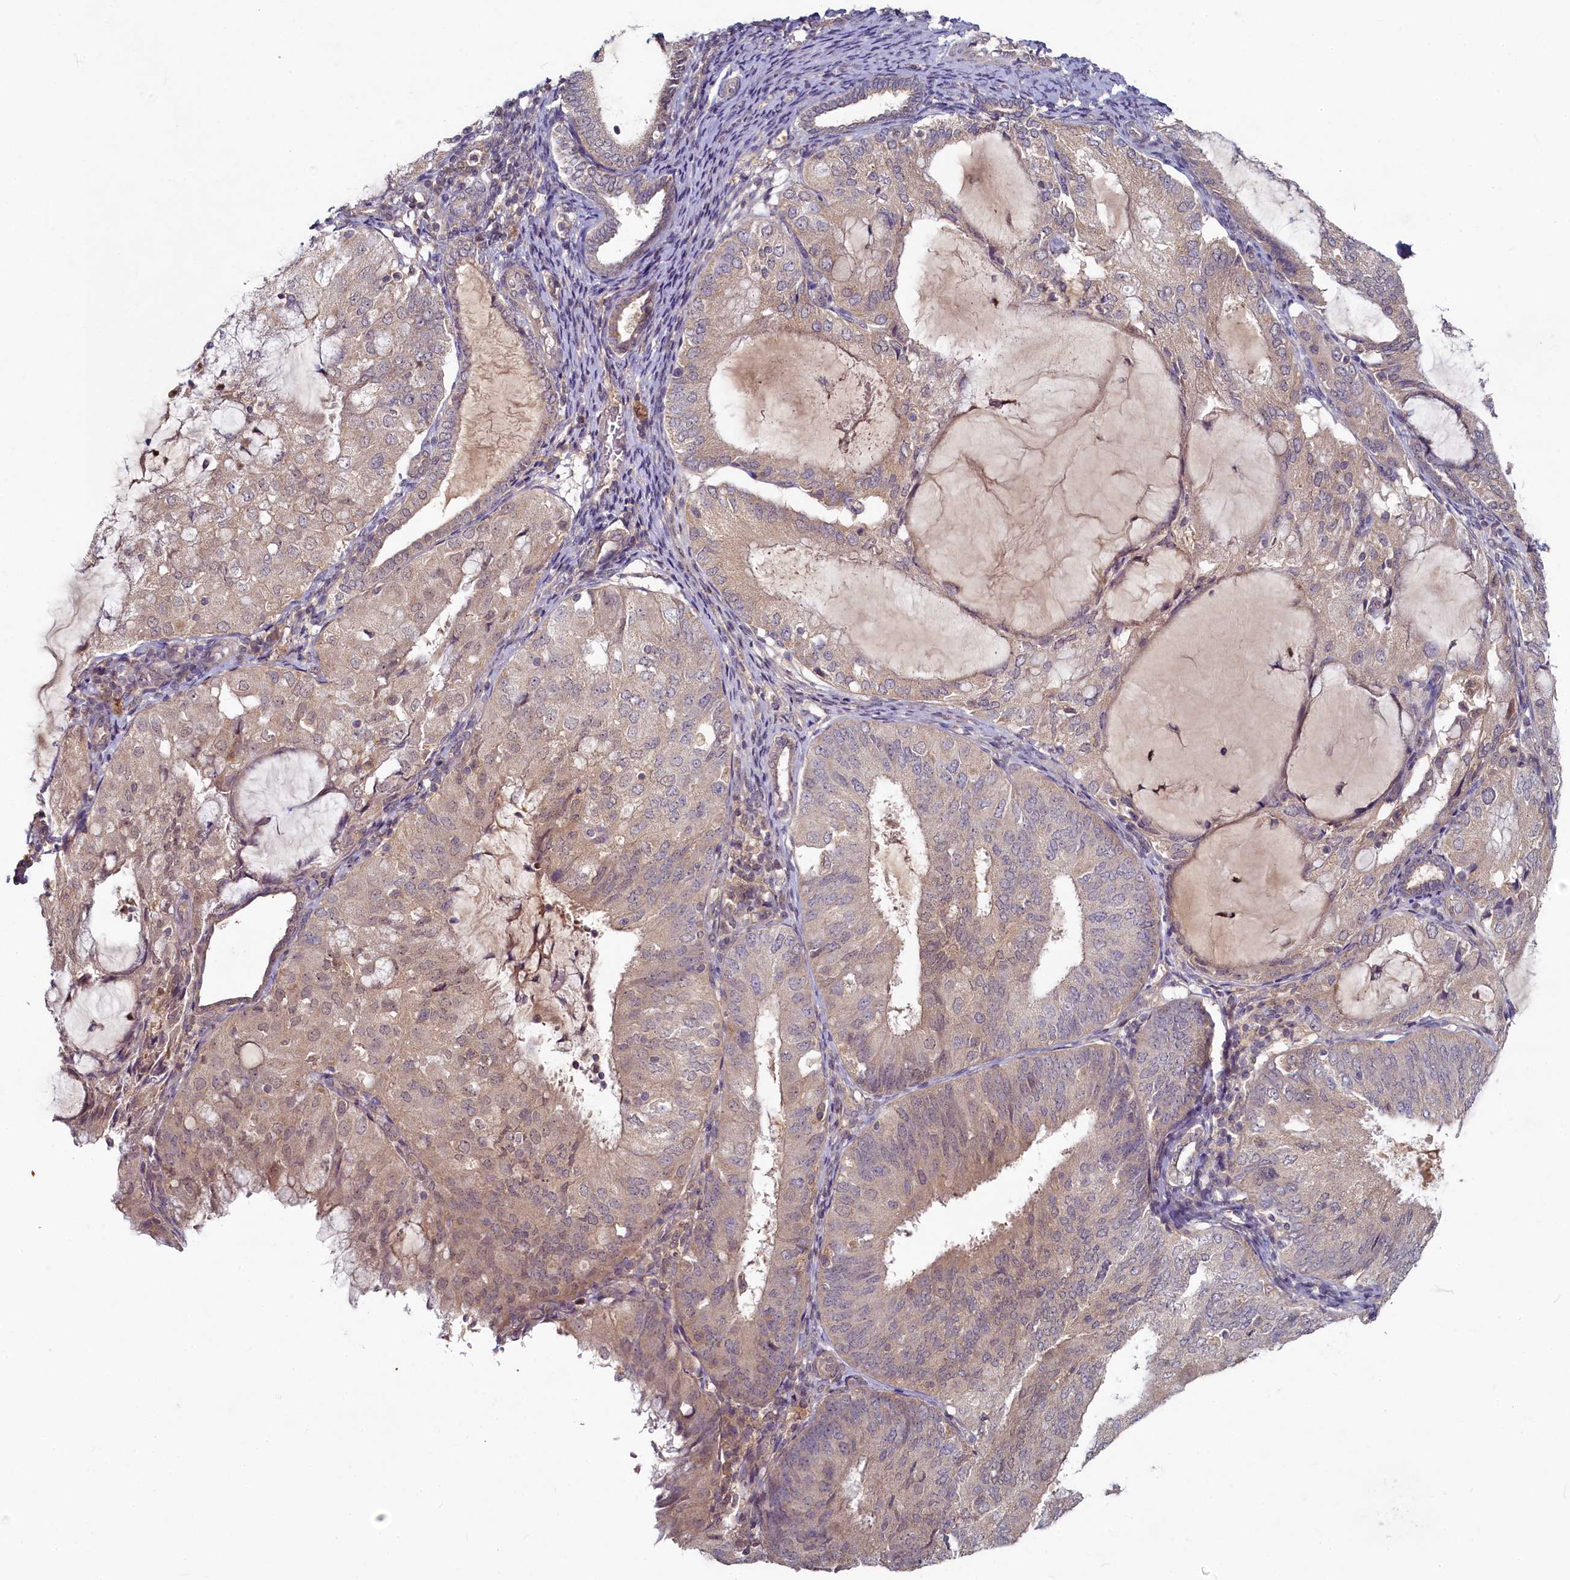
{"staining": {"intensity": "weak", "quantity": "25%-75%", "location": "cytoplasmic/membranous"}, "tissue": "endometrial cancer", "cell_type": "Tumor cells", "image_type": "cancer", "snomed": [{"axis": "morphology", "description": "Adenocarcinoma, NOS"}, {"axis": "topography", "description": "Endometrium"}], "caption": "Immunohistochemistry (IHC) of endometrial cancer (adenocarcinoma) reveals low levels of weak cytoplasmic/membranous staining in about 25%-75% of tumor cells.", "gene": "HERC3", "patient": {"sex": "female", "age": 81}}